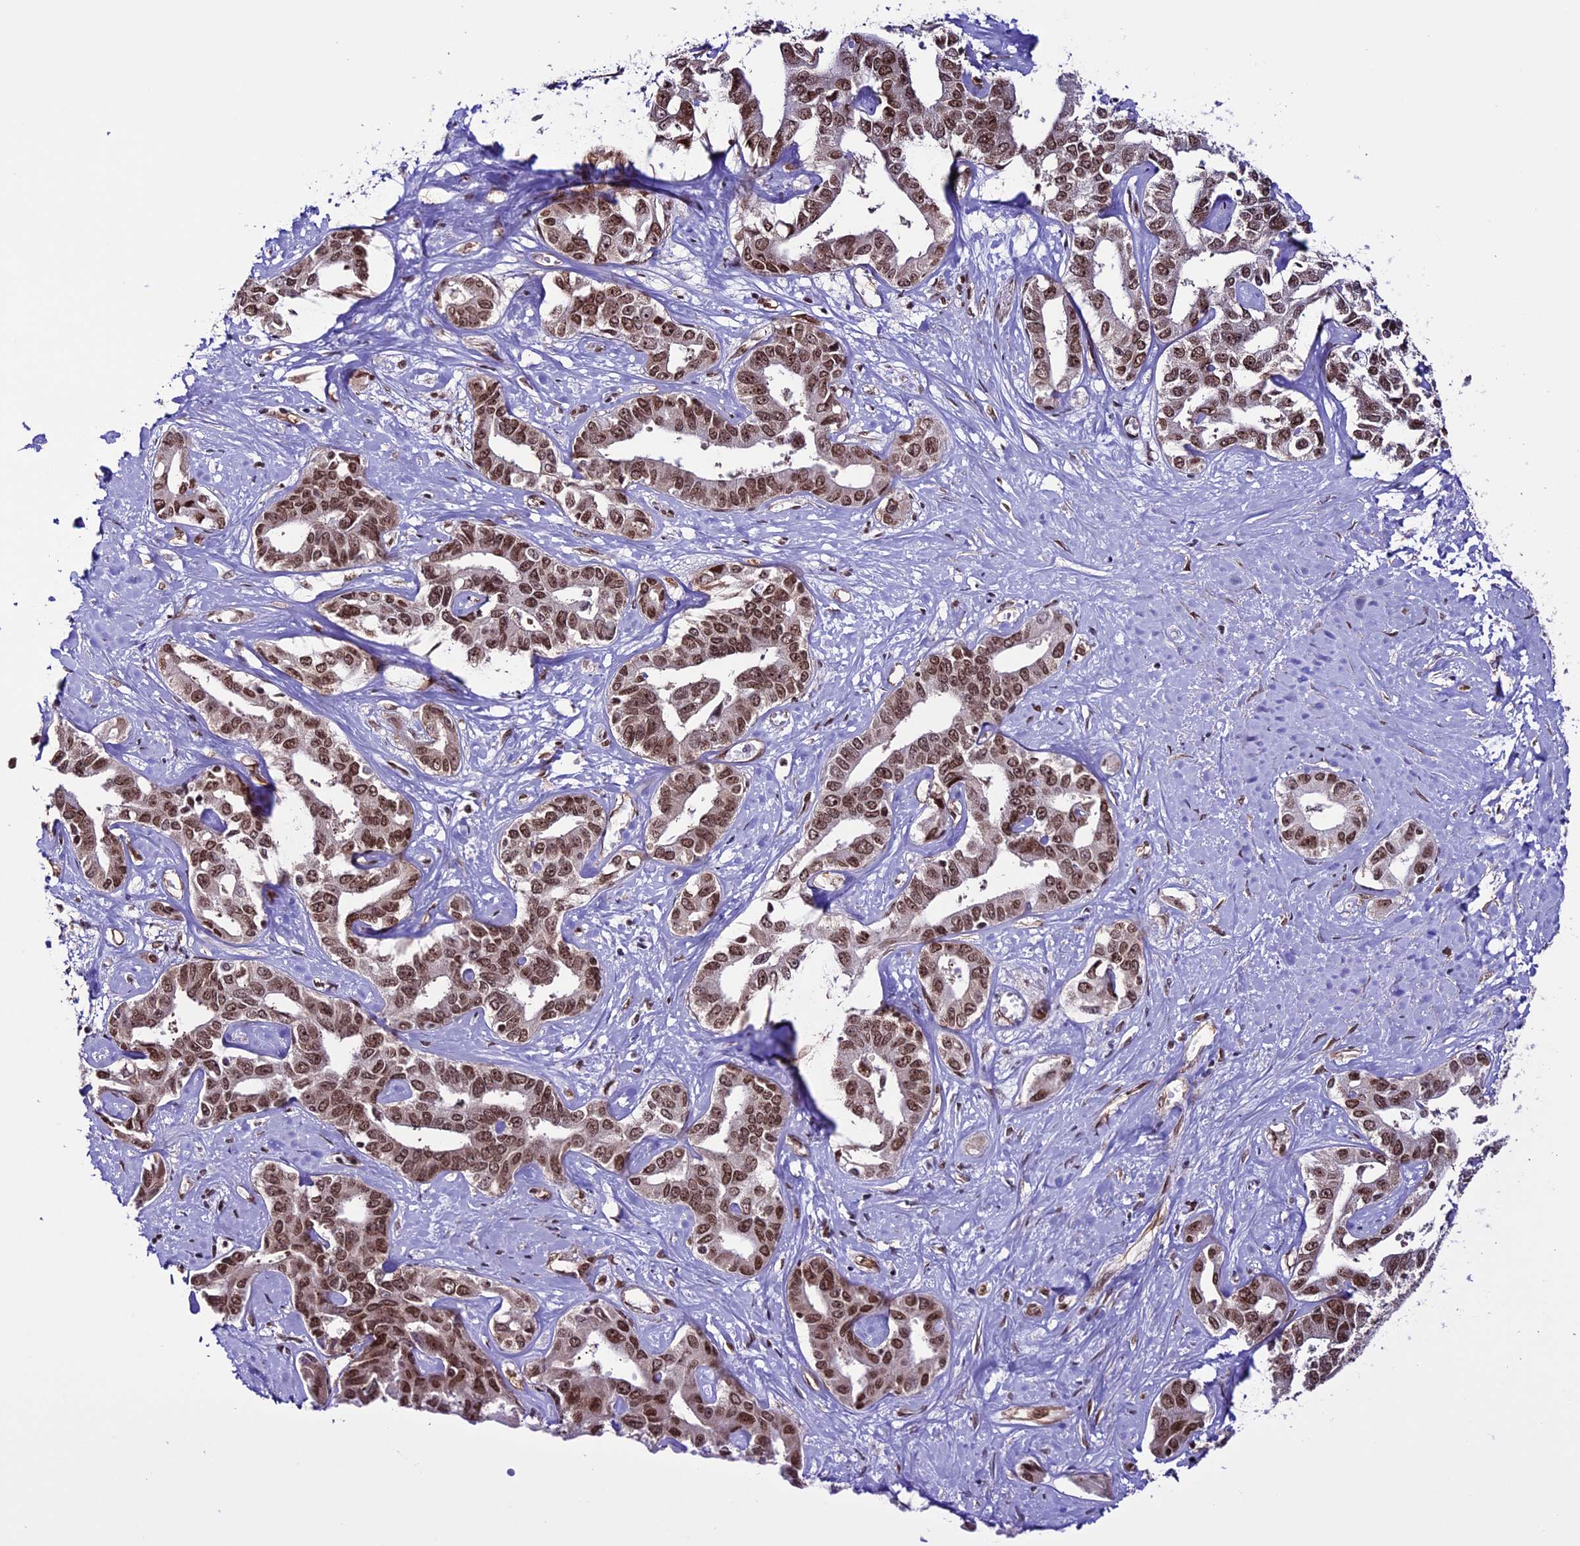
{"staining": {"intensity": "moderate", "quantity": ">75%", "location": "nuclear"}, "tissue": "liver cancer", "cell_type": "Tumor cells", "image_type": "cancer", "snomed": [{"axis": "morphology", "description": "Cholangiocarcinoma"}, {"axis": "topography", "description": "Liver"}], "caption": "This micrograph exhibits immunohistochemistry (IHC) staining of cholangiocarcinoma (liver), with medium moderate nuclear expression in about >75% of tumor cells.", "gene": "MPHOSPH8", "patient": {"sex": "male", "age": 59}}